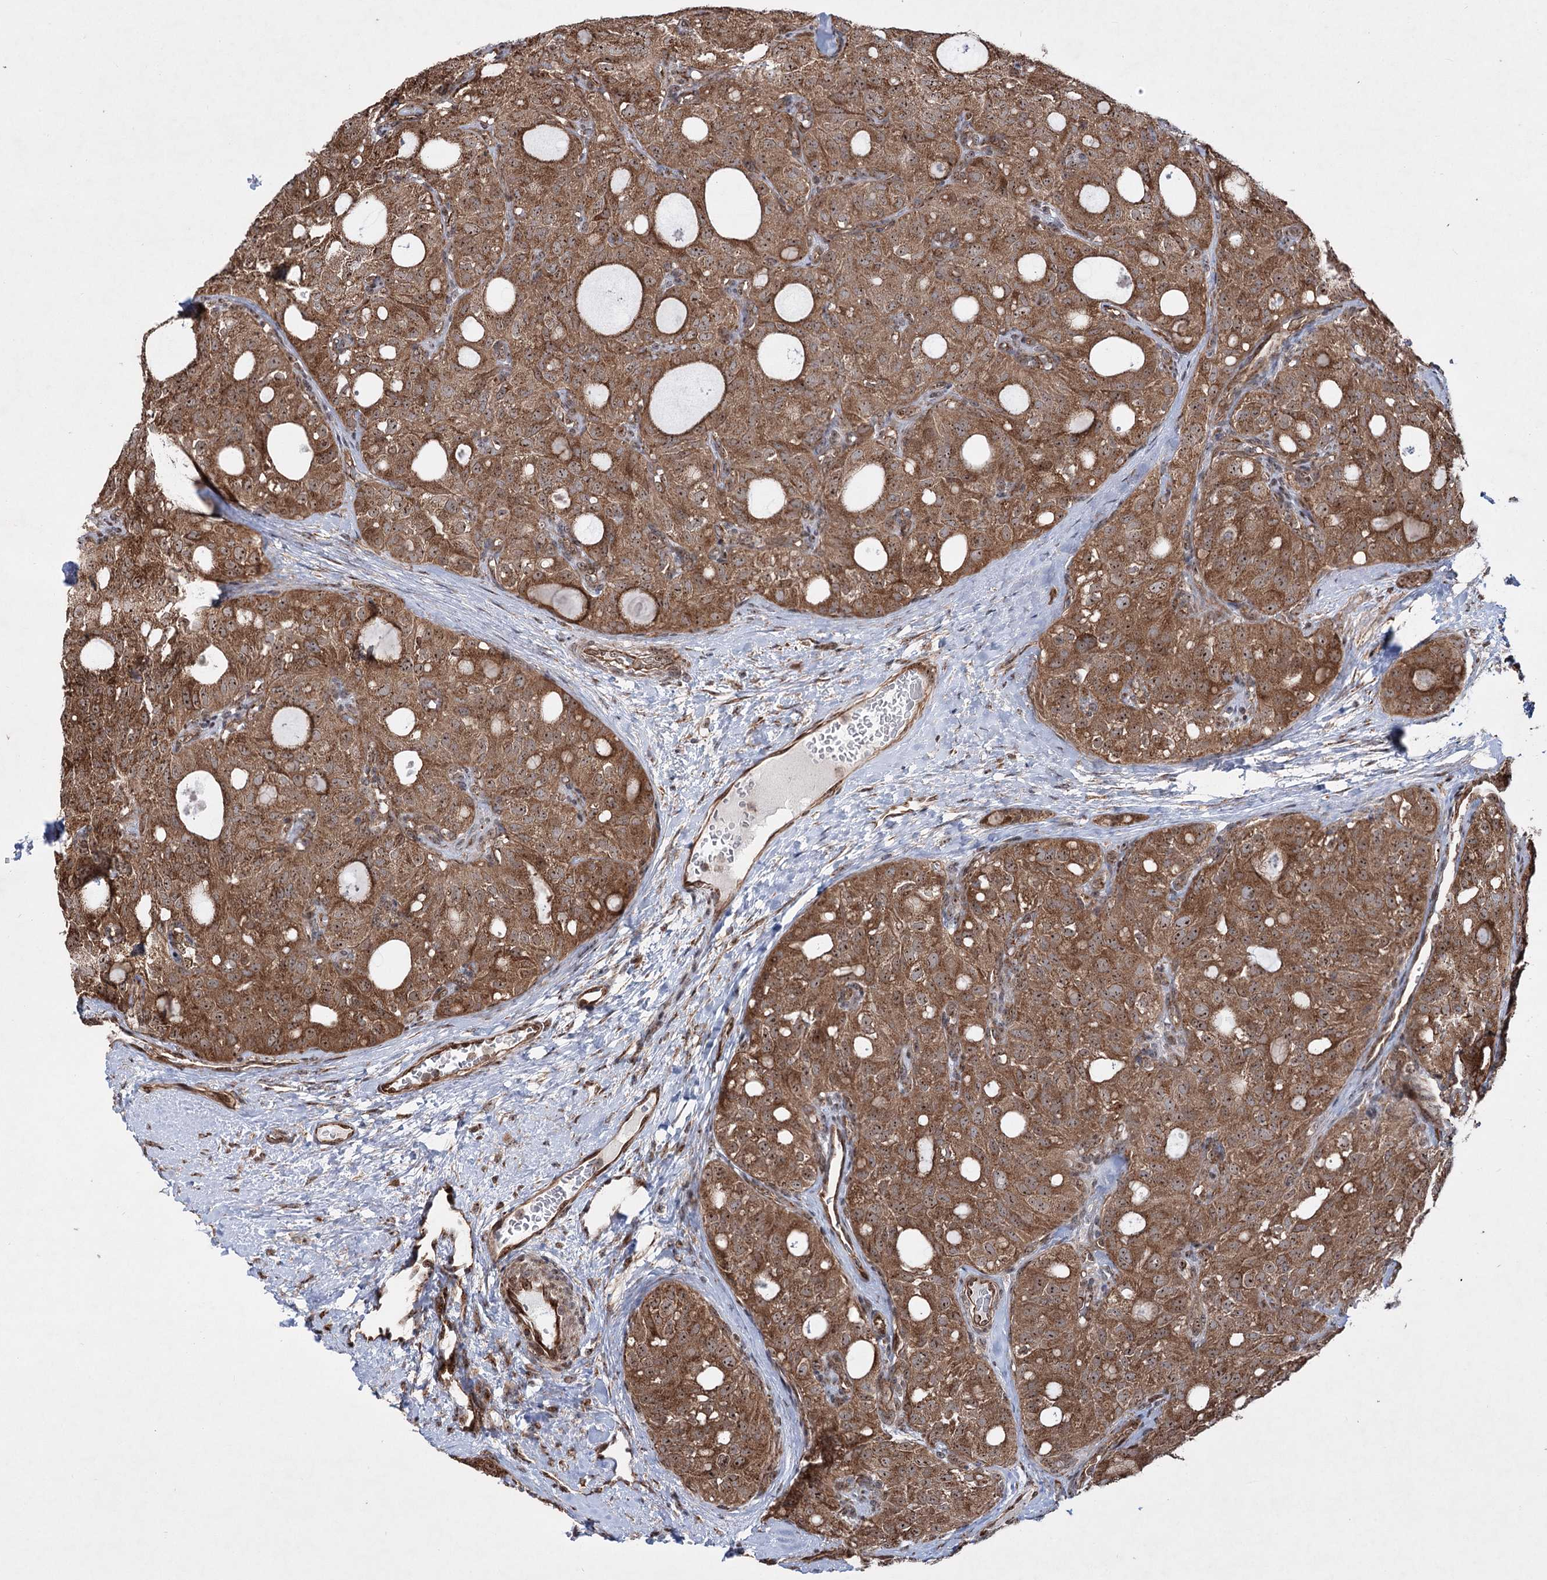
{"staining": {"intensity": "strong", "quantity": ">75%", "location": "cytoplasmic/membranous,nuclear"}, "tissue": "thyroid cancer", "cell_type": "Tumor cells", "image_type": "cancer", "snomed": [{"axis": "morphology", "description": "Follicular adenoma carcinoma, NOS"}, {"axis": "topography", "description": "Thyroid gland"}], "caption": "Protein analysis of thyroid cancer tissue demonstrates strong cytoplasmic/membranous and nuclear expression in about >75% of tumor cells.", "gene": "SERINC5", "patient": {"sex": "male", "age": 75}}